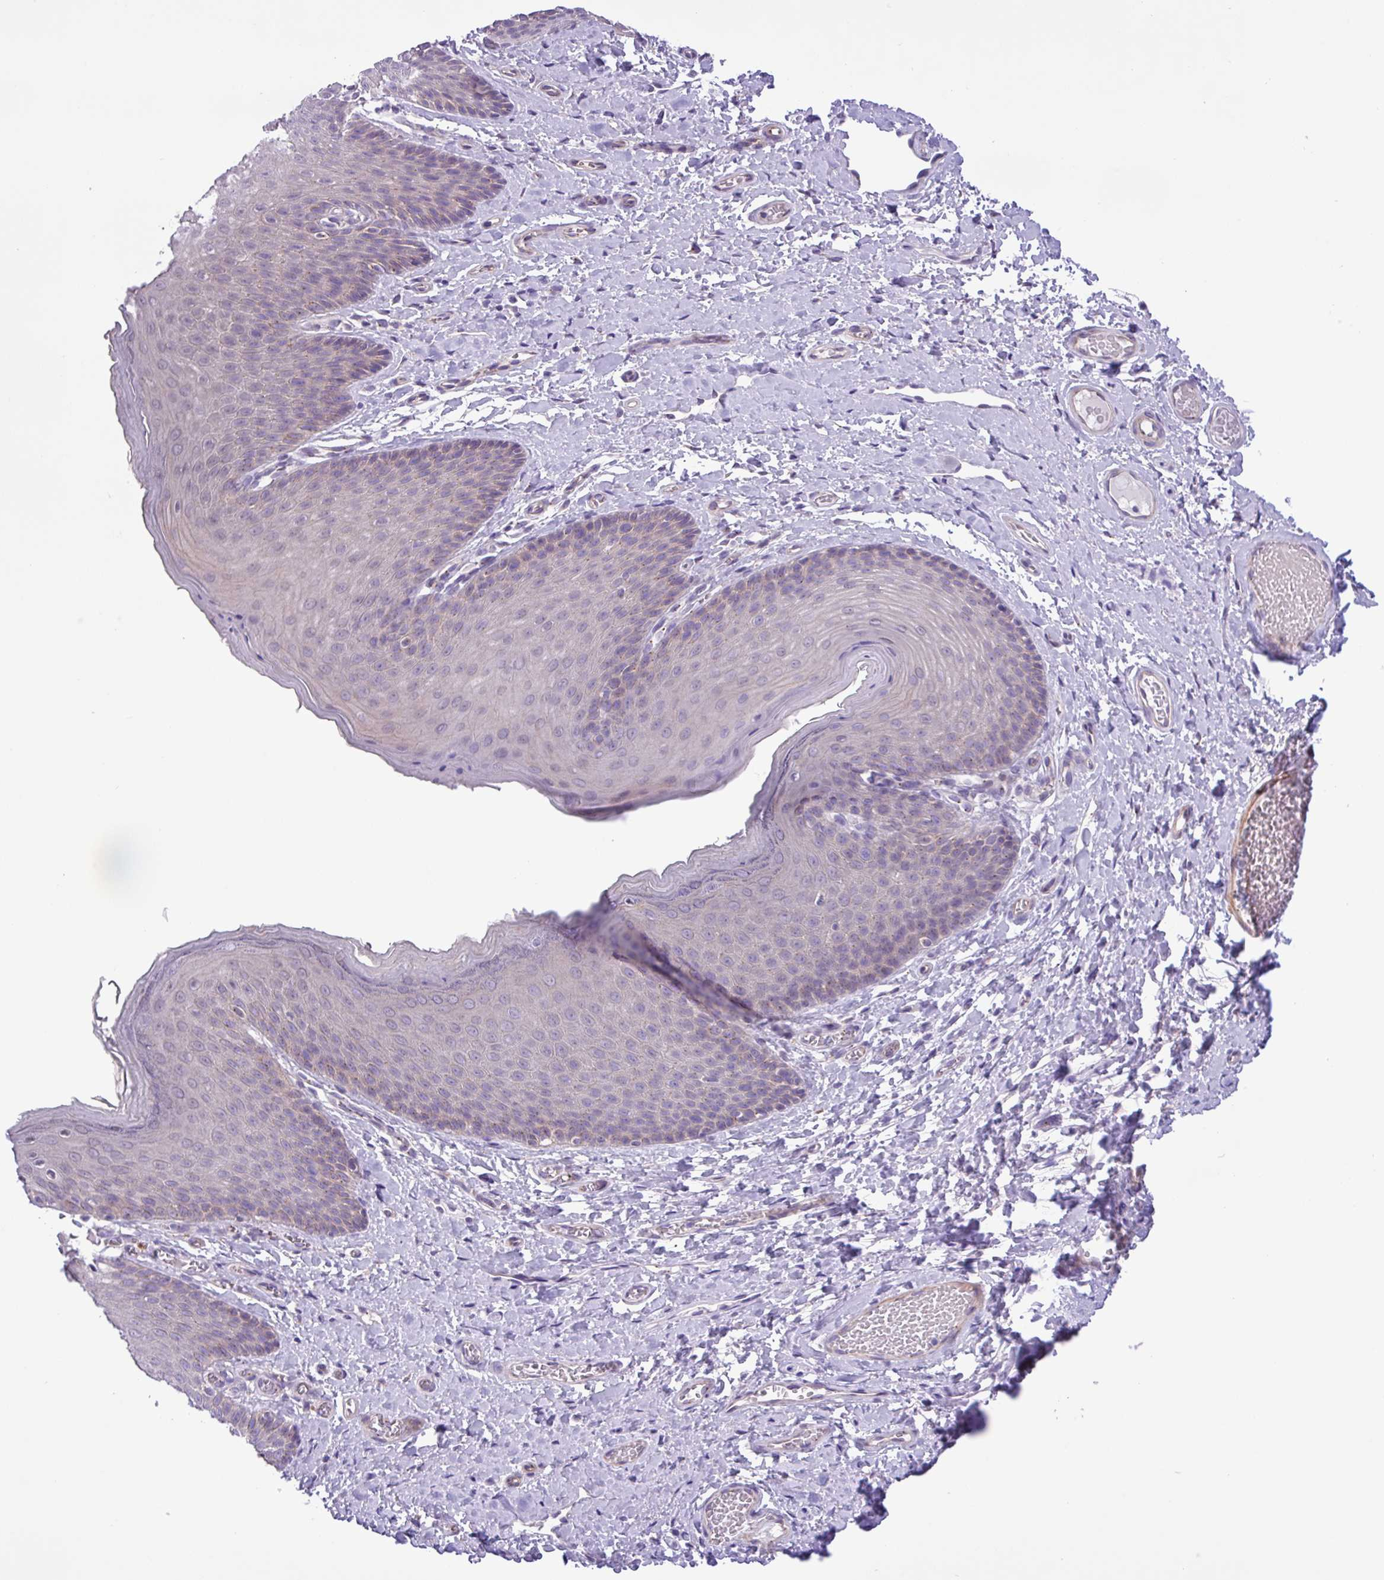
{"staining": {"intensity": "moderate", "quantity": "<25%", "location": "cytoplasmic/membranous"}, "tissue": "skin", "cell_type": "Epidermal cells", "image_type": "normal", "snomed": [{"axis": "morphology", "description": "Normal tissue, NOS"}, {"axis": "topography", "description": "Anal"}], "caption": "IHC (DAB) staining of benign human skin displays moderate cytoplasmic/membranous protein positivity in approximately <25% of epidermal cells.", "gene": "SPINK8", "patient": {"sex": "female", "age": 40}}